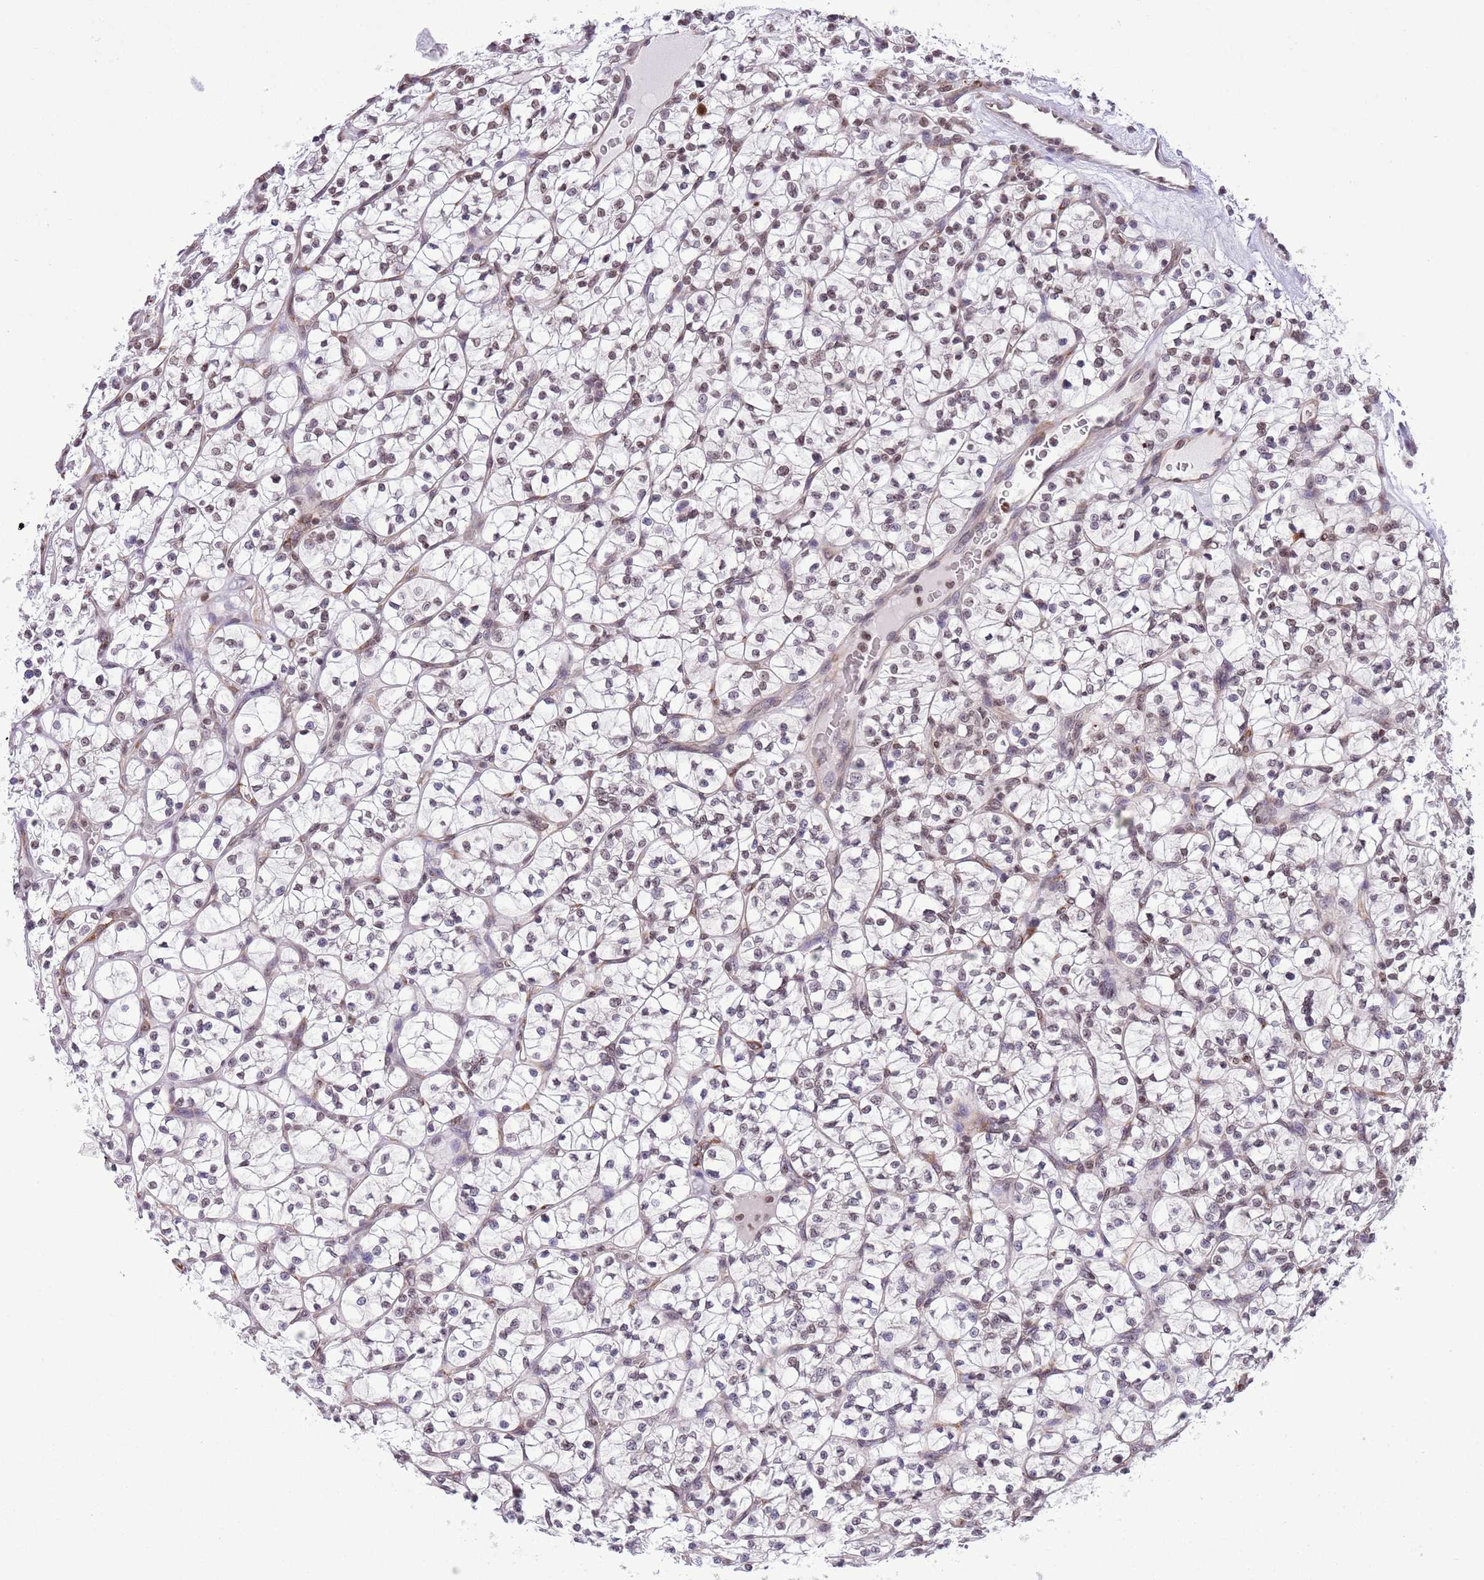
{"staining": {"intensity": "weak", "quantity": "<25%", "location": "nuclear"}, "tissue": "renal cancer", "cell_type": "Tumor cells", "image_type": "cancer", "snomed": [{"axis": "morphology", "description": "Adenocarcinoma, NOS"}, {"axis": "topography", "description": "Kidney"}], "caption": "This histopathology image is of adenocarcinoma (renal) stained with immunohistochemistry (IHC) to label a protein in brown with the nuclei are counter-stained blue. There is no expression in tumor cells.", "gene": "NRIP1", "patient": {"sex": "female", "age": 64}}